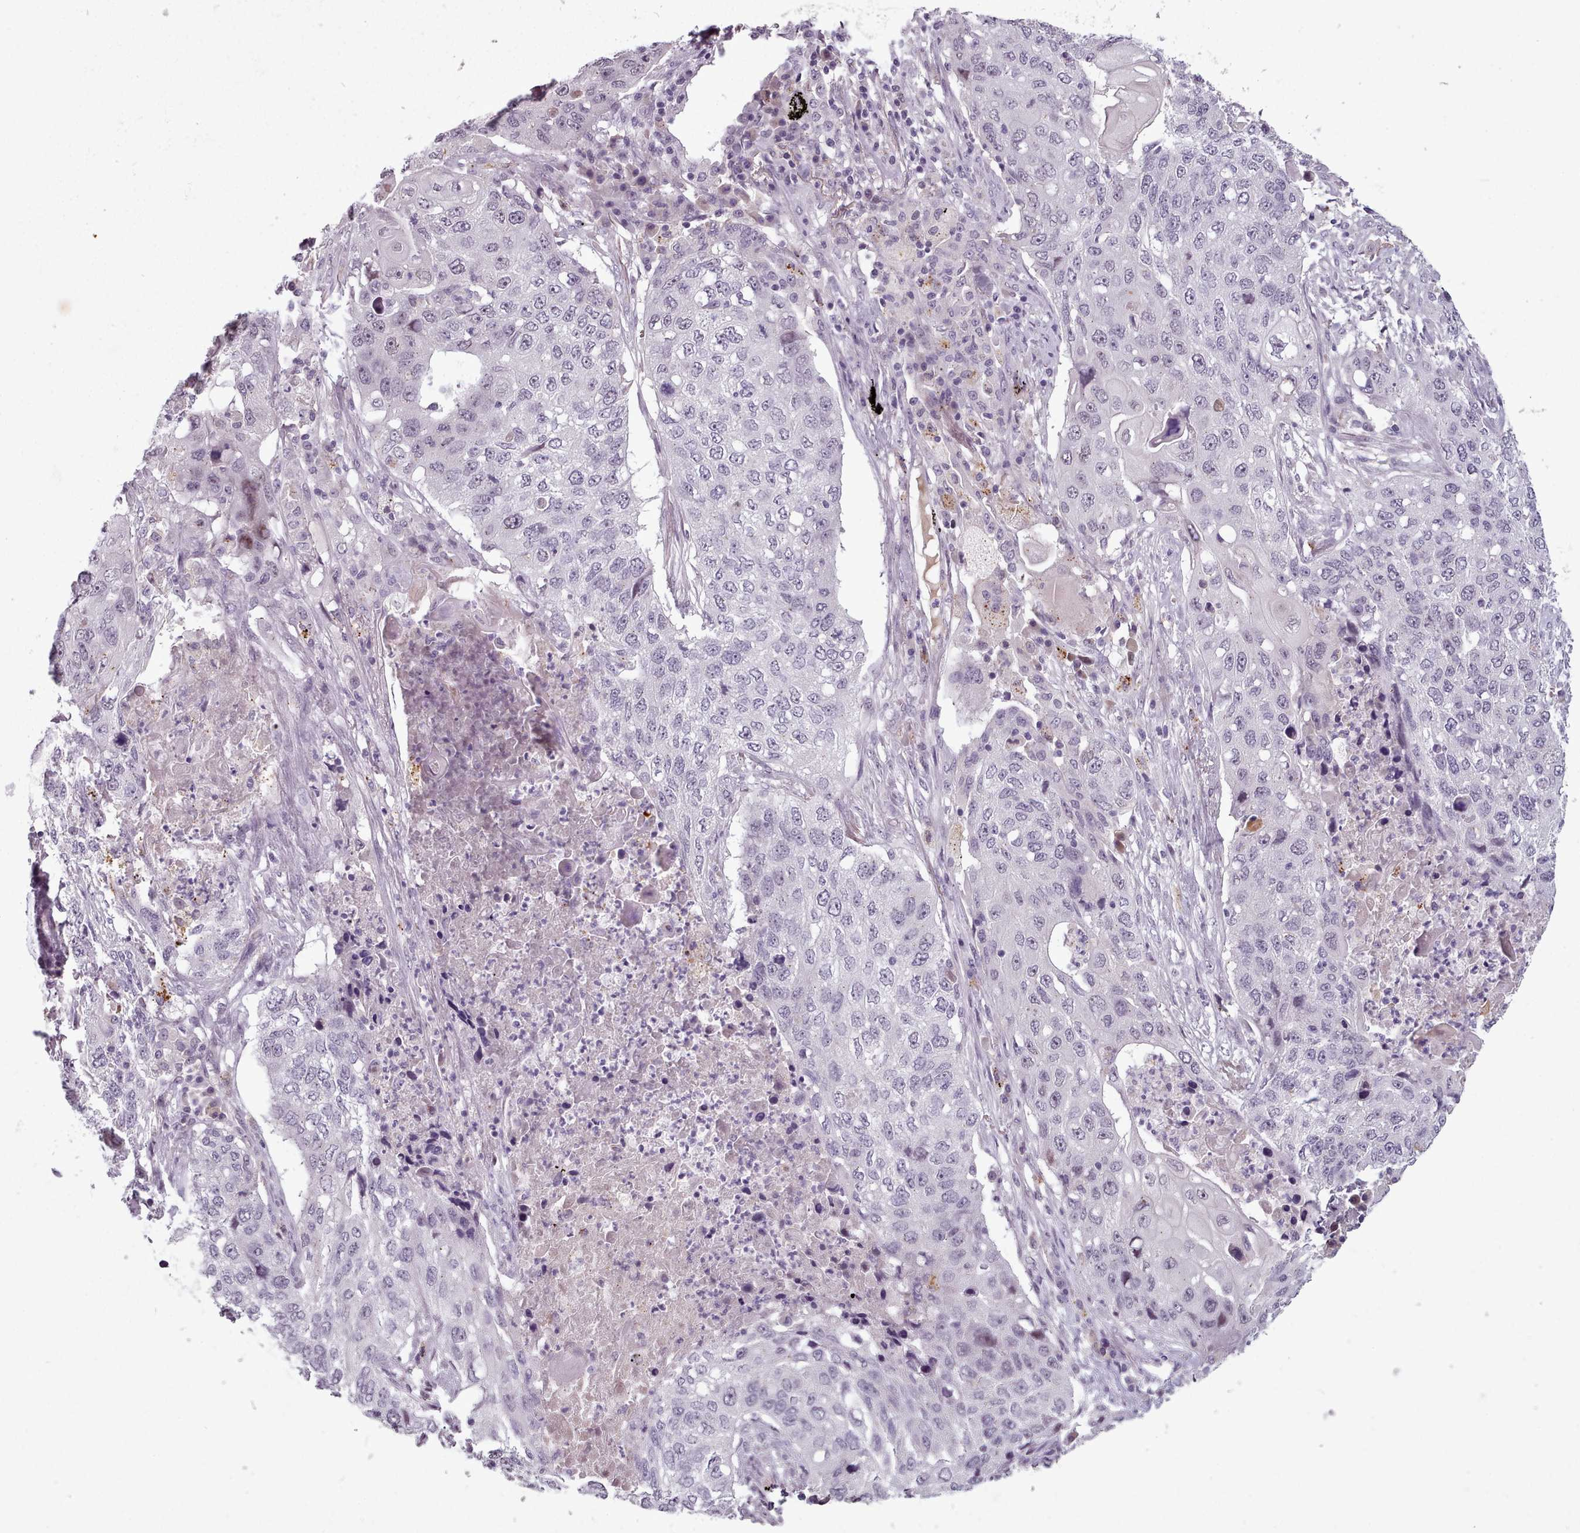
{"staining": {"intensity": "negative", "quantity": "none", "location": "none"}, "tissue": "lung cancer", "cell_type": "Tumor cells", "image_type": "cancer", "snomed": [{"axis": "morphology", "description": "Squamous cell carcinoma, NOS"}, {"axis": "topography", "description": "Lung"}], "caption": "This histopathology image is of lung cancer stained with IHC to label a protein in brown with the nuclei are counter-stained blue. There is no staining in tumor cells.", "gene": "PBX4", "patient": {"sex": "female", "age": 63}}